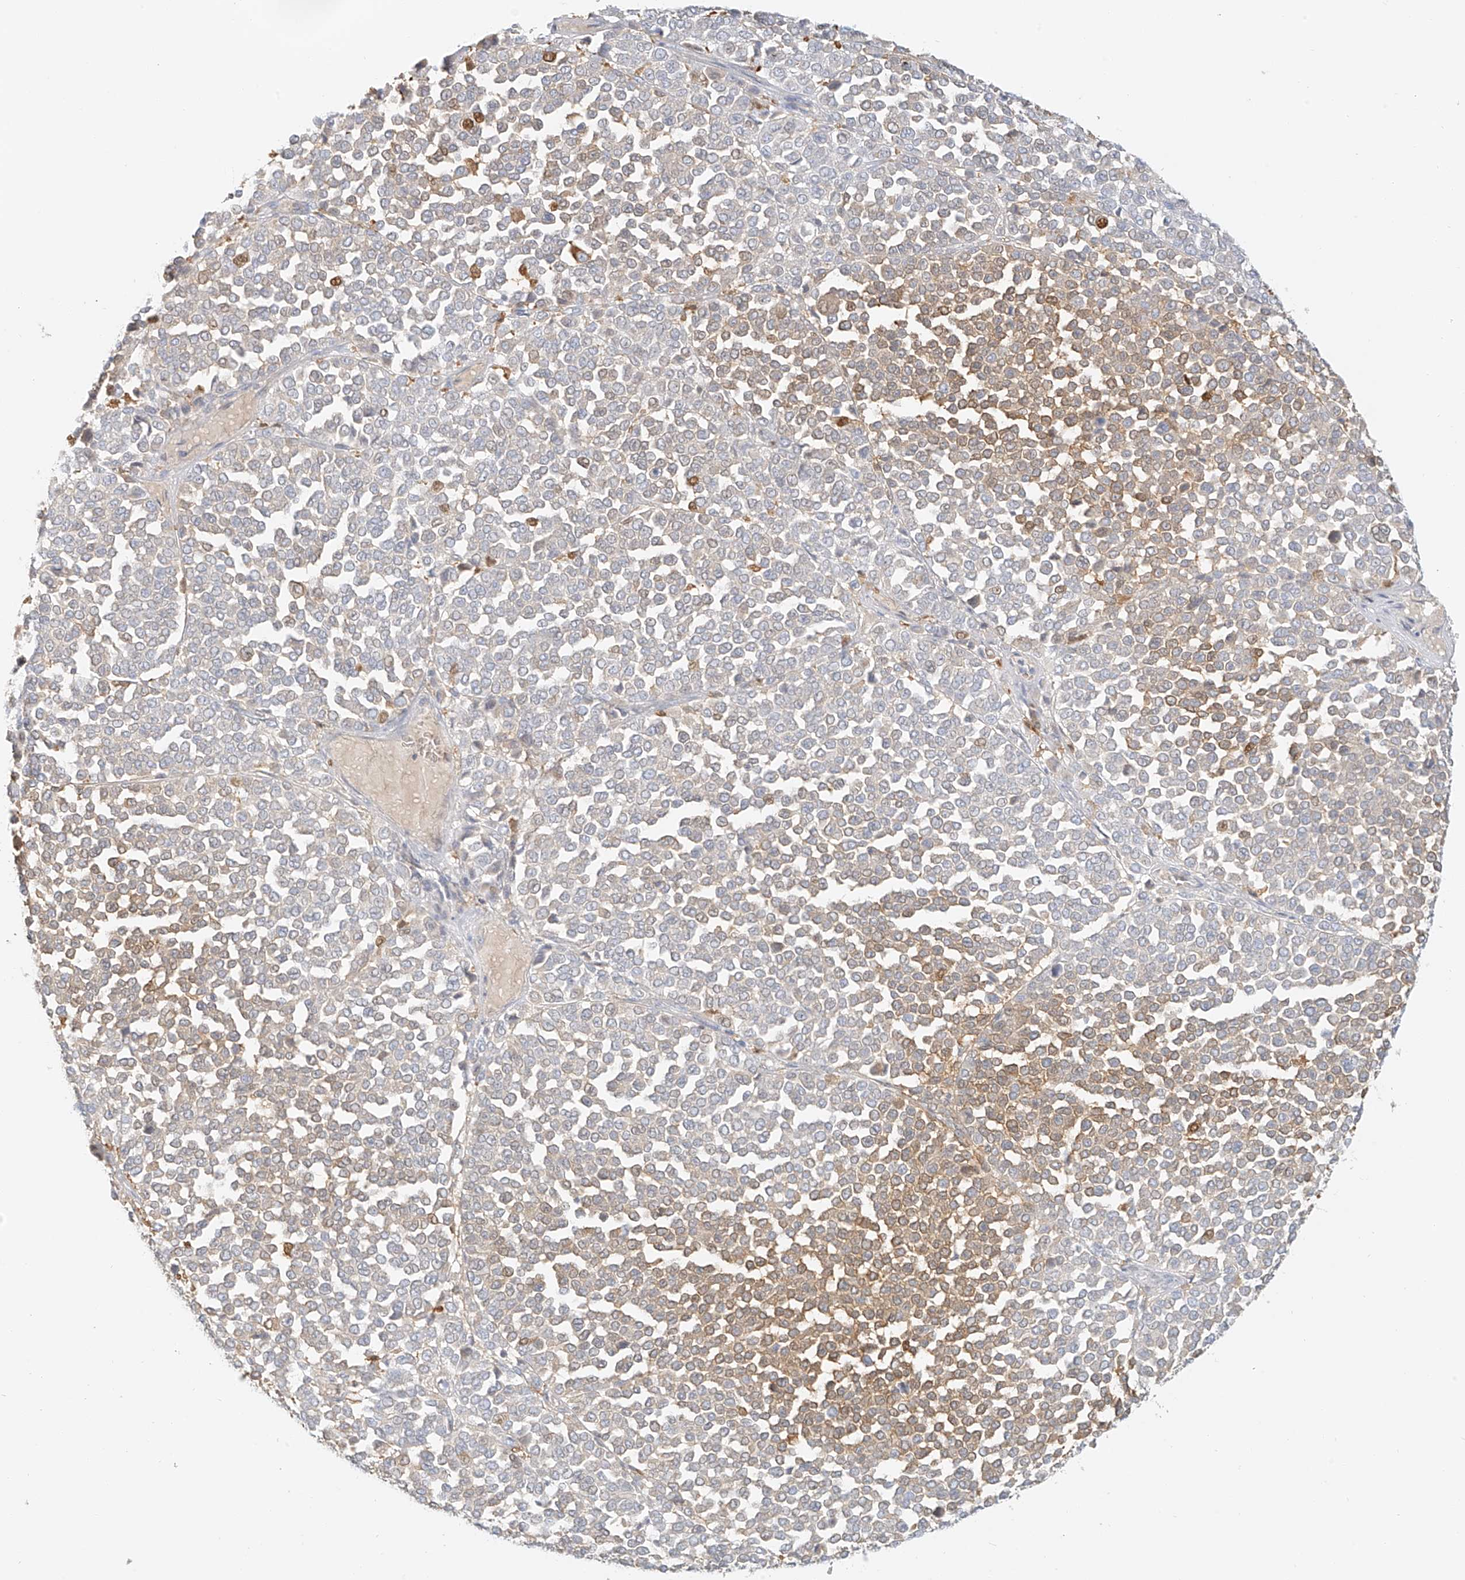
{"staining": {"intensity": "moderate", "quantity": "<25%", "location": "cytoplasmic/membranous"}, "tissue": "melanoma", "cell_type": "Tumor cells", "image_type": "cancer", "snomed": [{"axis": "morphology", "description": "Malignant melanoma, Metastatic site"}, {"axis": "topography", "description": "Pancreas"}], "caption": "Protein expression analysis of malignant melanoma (metastatic site) exhibits moderate cytoplasmic/membranous positivity in approximately <25% of tumor cells.", "gene": "UPK1B", "patient": {"sex": "female", "age": 30}}